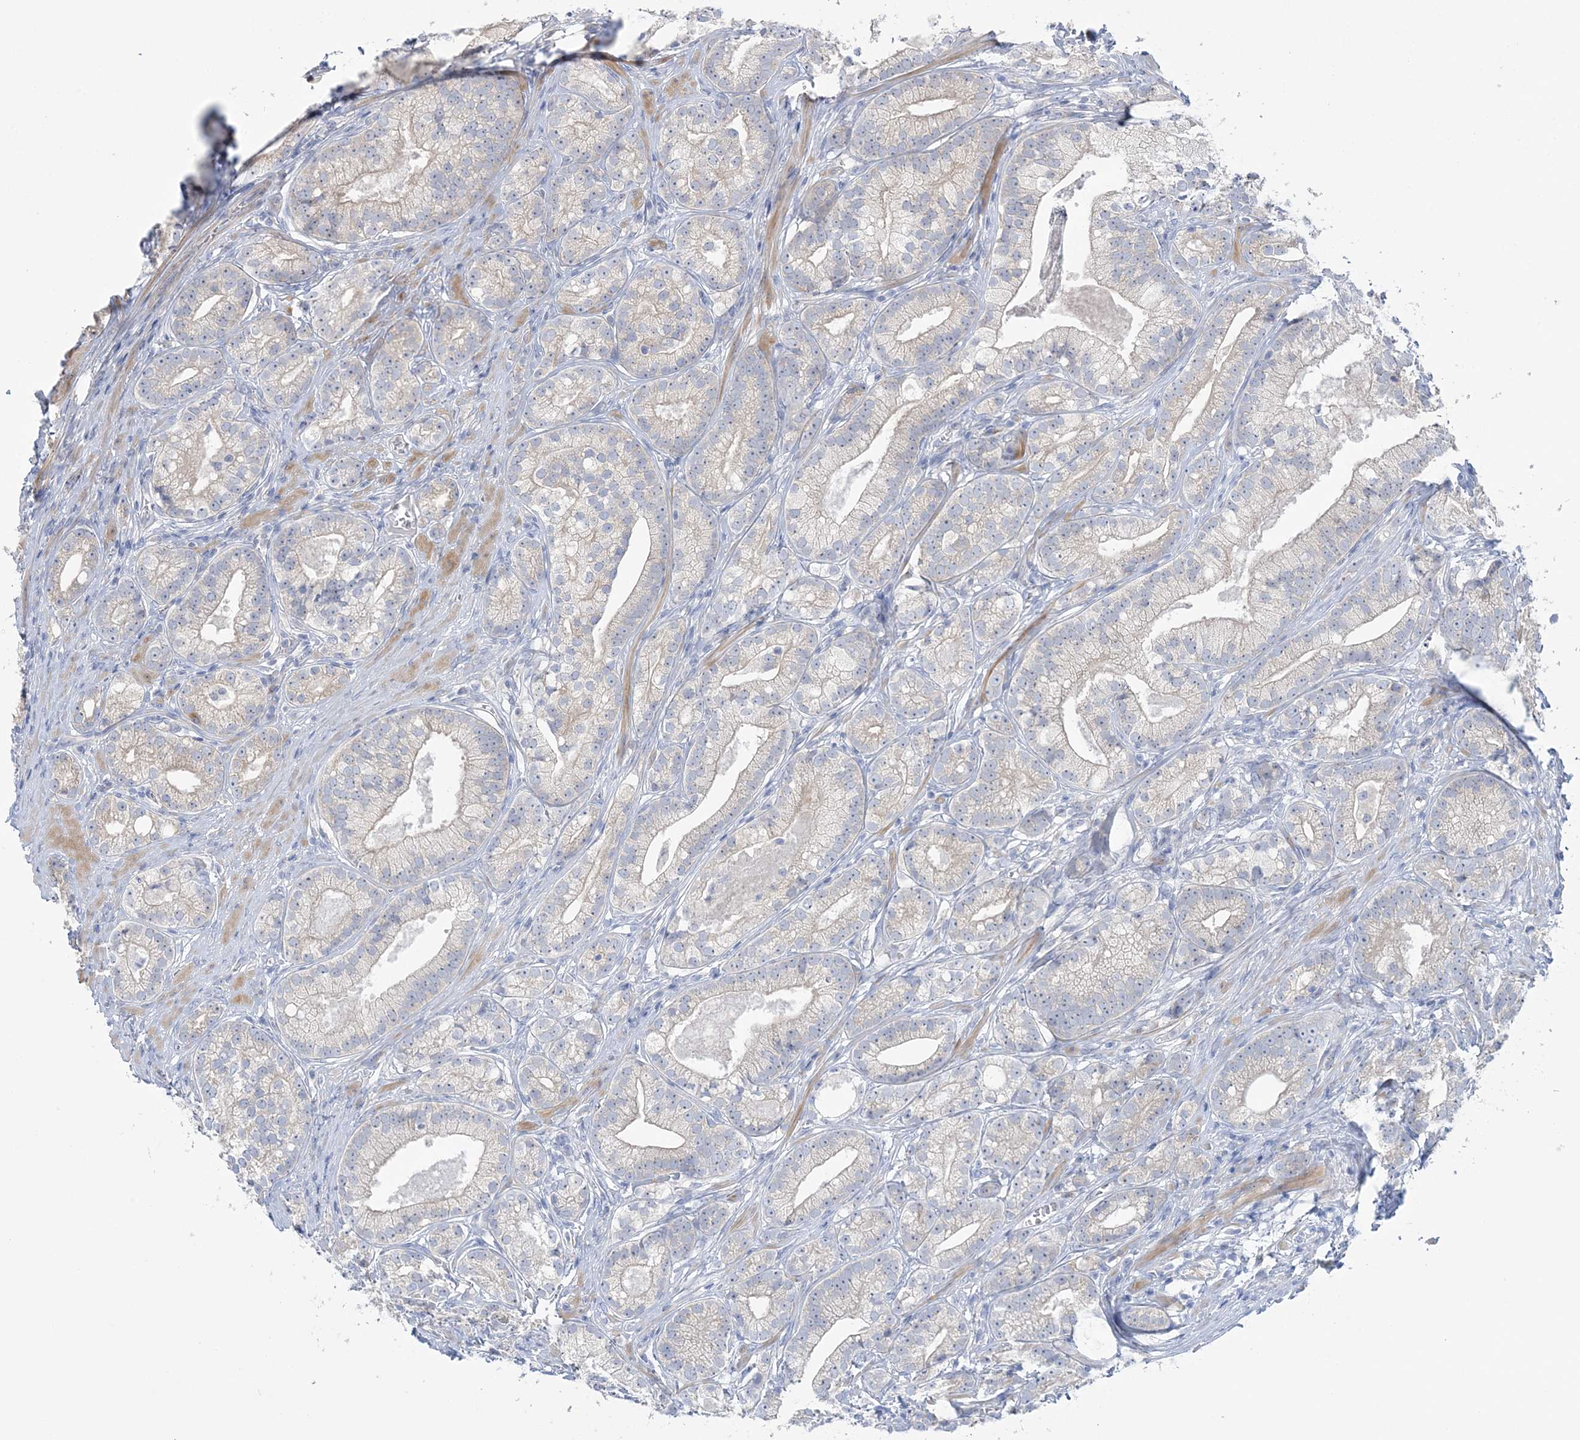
{"staining": {"intensity": "negative", "quantity": "none", "location": "none"}, "tissue": "prostate cancer", "cell_type": "Tumor cells", "image_type": "cancer", "snomed": [{"axis": "morphology", "description": "Adenocarcinoma, High grade"}, {"axis": "topography", "description": "Prostate"}], "caption": "This is an immunohistochemistry (IHC) photomicrograph of prostate adenocarcinoma (high-grade). There is no staining in tumor cells.", "gene": "MMADHC", "patient": {"sex": "male", "age": 69}}